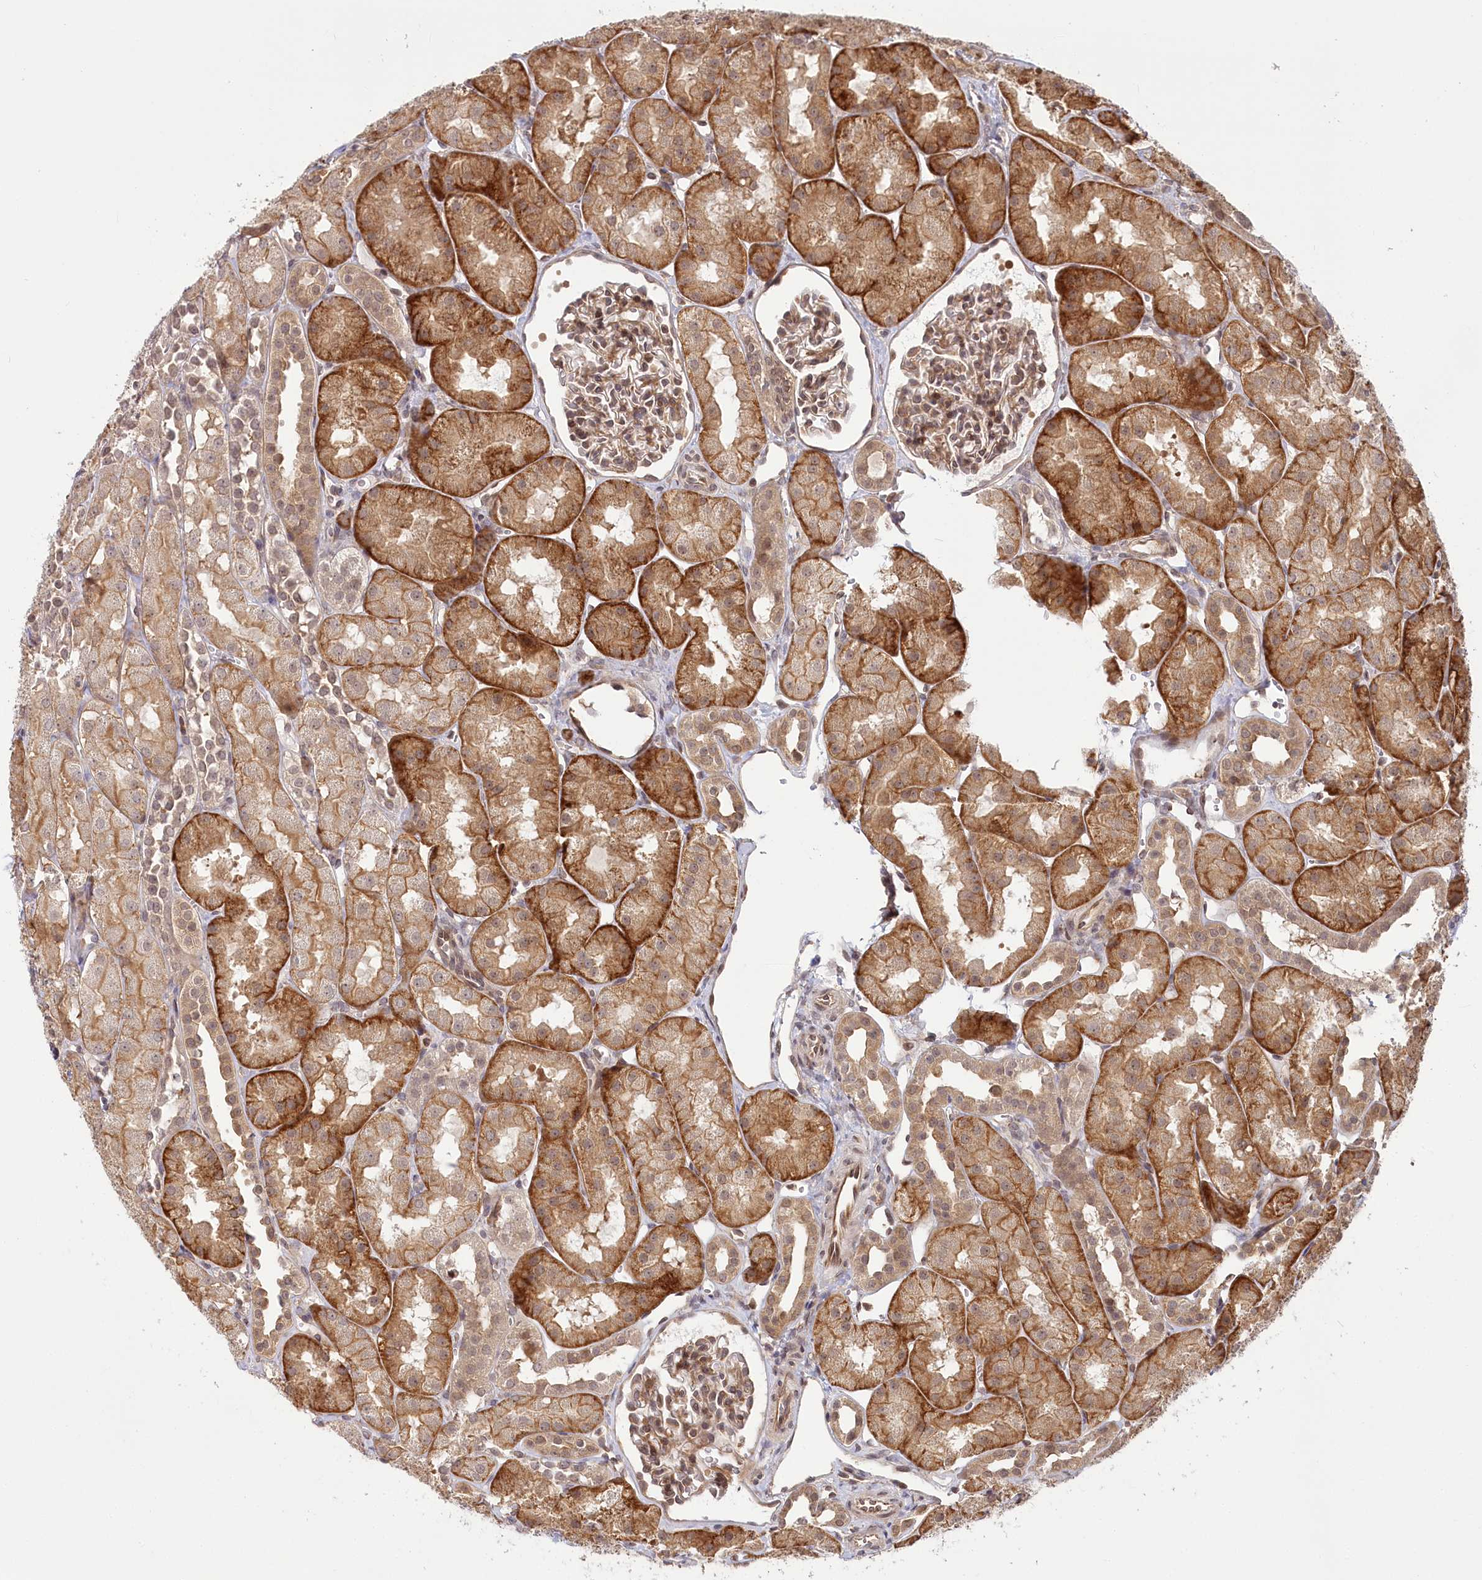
{"staining": {"intensity": "moderate", "quantity": "25%-75%", "location": "cytoplasmic/membranous"}, "tissue": "kidney", "cell_type": "Cells in glomeruli", "image_type": "normal", "snomed": [{"axis": "morphology", "description": "Normal tissue, NOS"}, {"axis": "topography", "description": "Kidney"}, {"axis": "topography", "description": "Urinary bladder"}], "caption": "IHC histopathology image of normal kidney: kidney stained using immunohistochemistry reveals medium levels of moderate protein expression localized specifically in the cytoplasmic/membranous of cells in glomeruli, appearing as a cytoplasmic/membranous brown color.", "gene": "CEP70", "patient": {"sex": "male", "age": 16}}